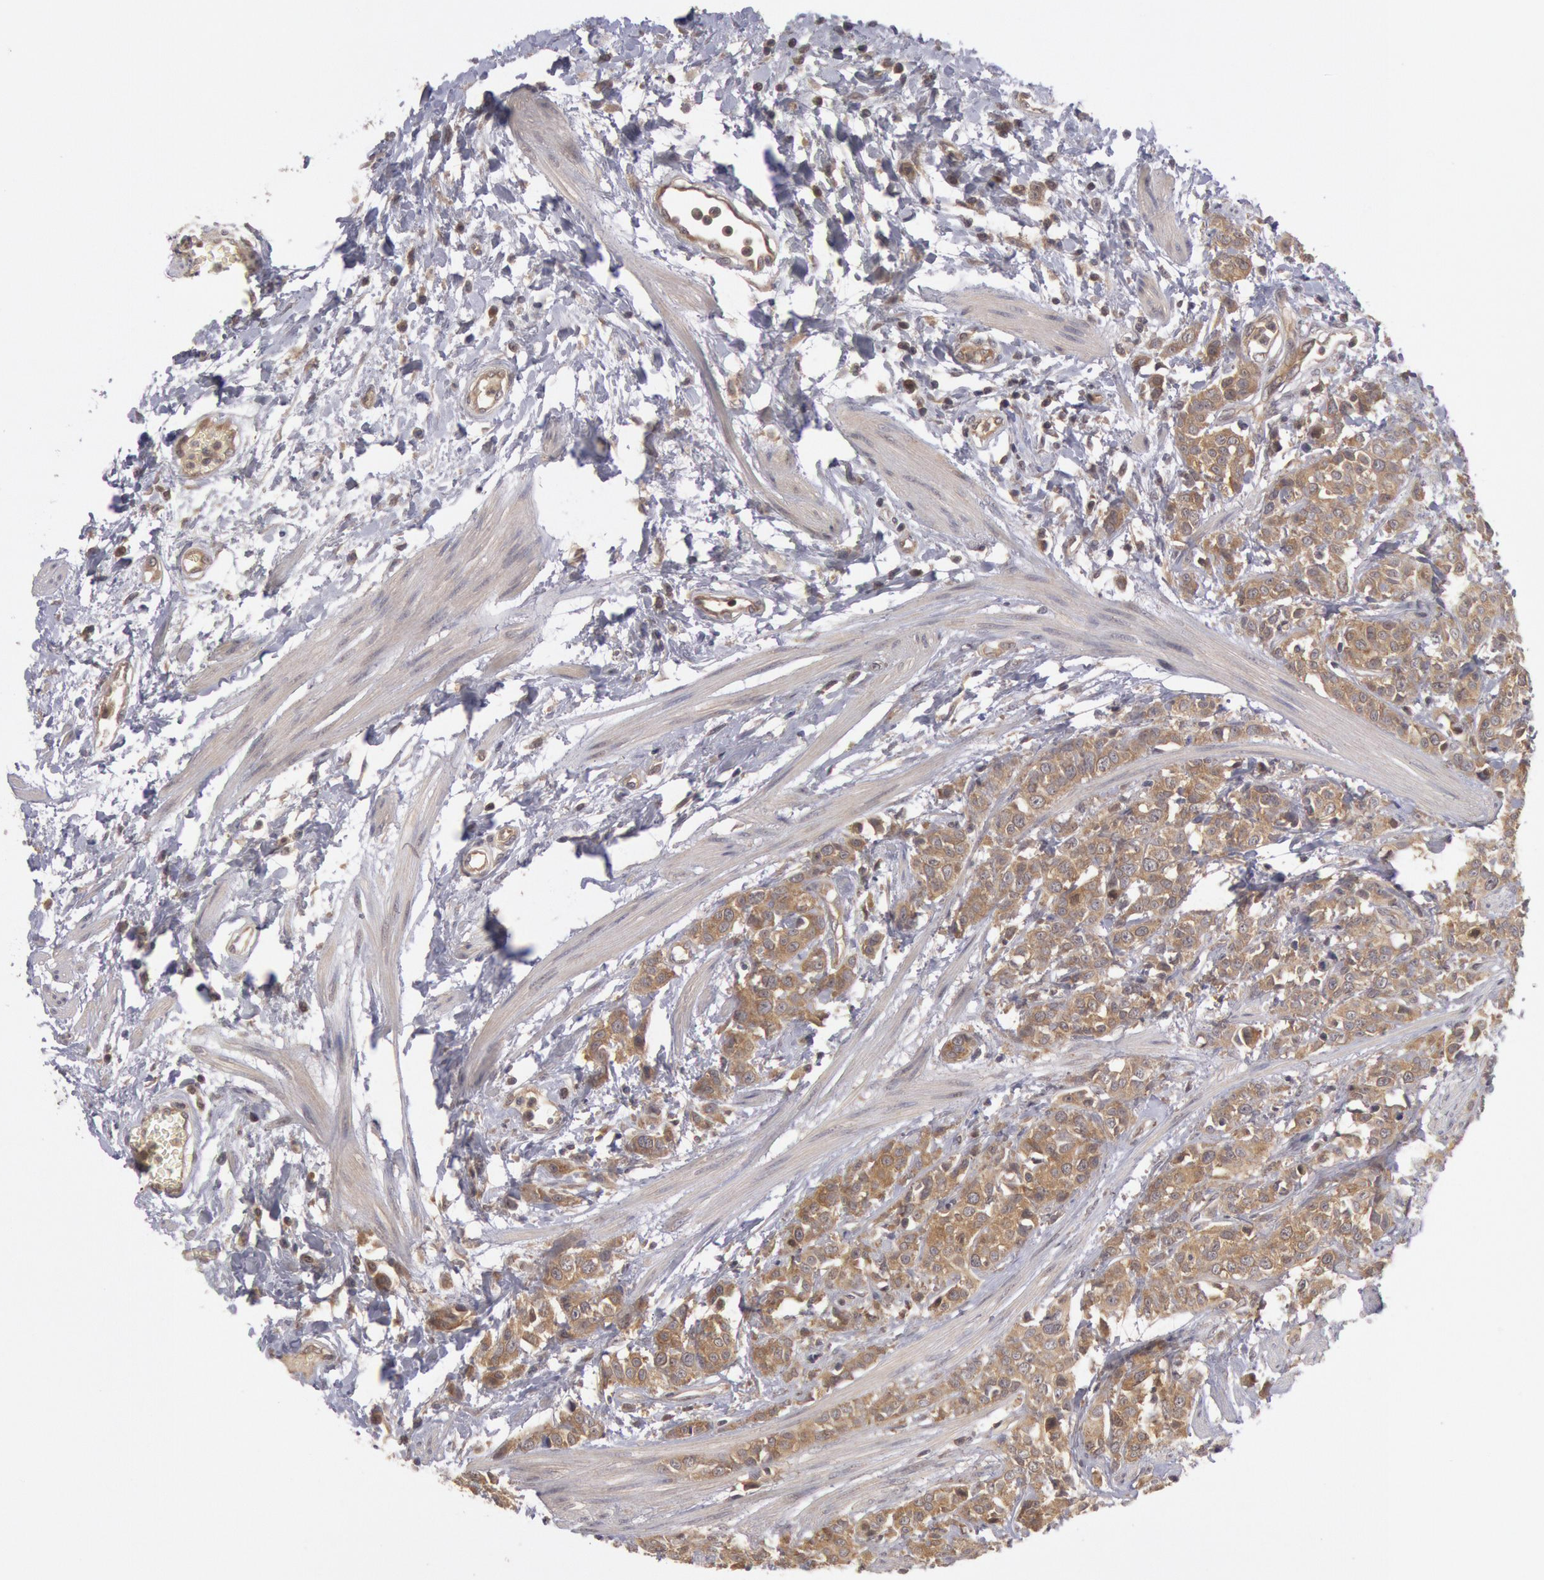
{"staining": {"intensity": "moderate", "quantity": ">75%", "location": "cytoplasmic/membranous"}, "tissue": "urothelial cancer", "cell_type": "Tumor cells", "image_type": "cancer", "snomed": [{"axis": "morphology", "description": "Urothelial carcinoma, High grade"}, {"axis": "topography", "description": "Urinary bladder"}], "caption": "This image displays urothelial cancer stained with IHC to label a protein in brown. The cytoplasmic/membranous of tumor cells show moderate positivity for the protein. Nuclei are counter-stained blue.", "gene": "BRAF", "patient": {"sex": "male", "age": 56}}